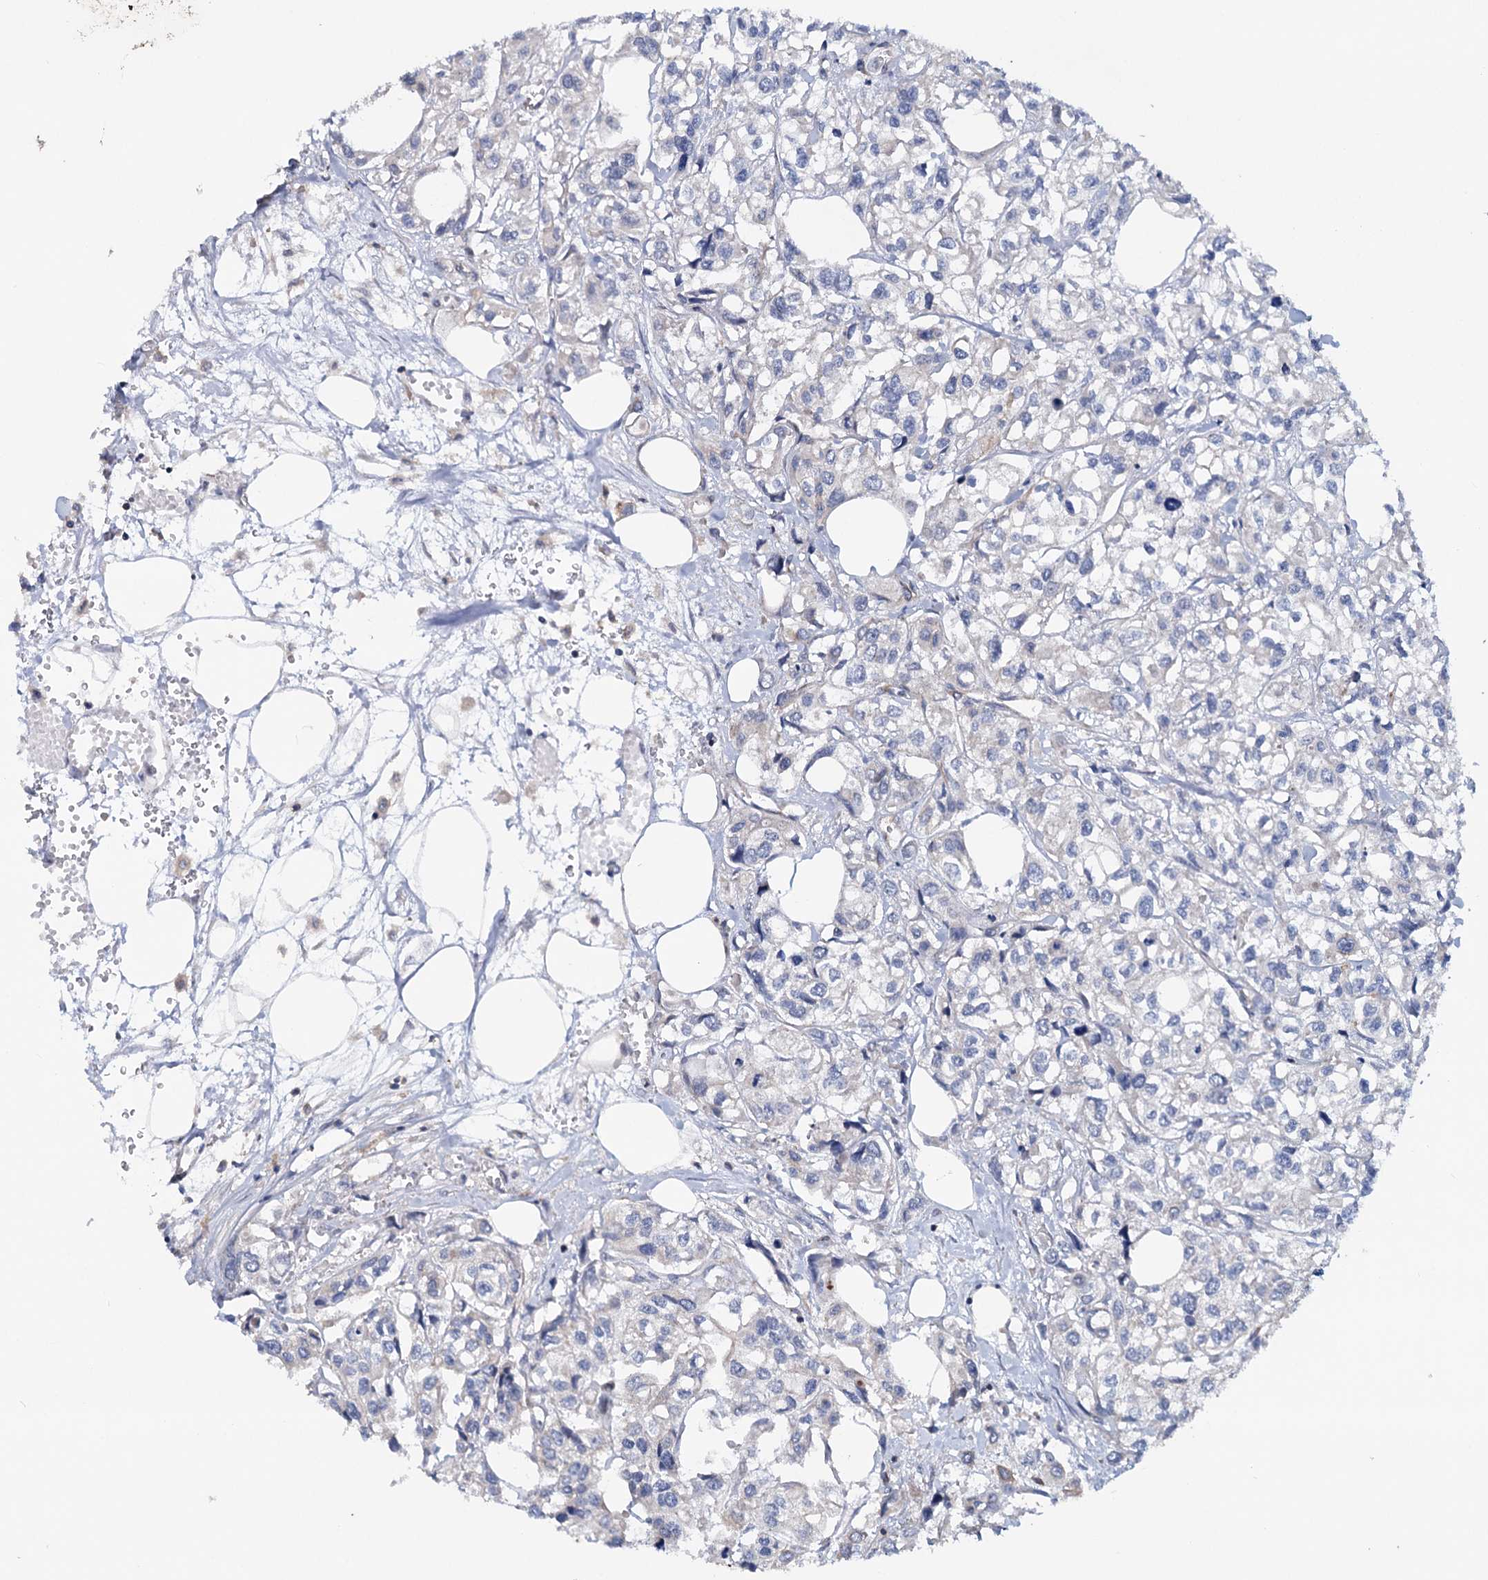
{"staining": {"intensity": "negative", "quantity": "none", "location": "none"}, "tissue": "urothelial cancer", "cell_type": "Tumor cells", "image_type": "cancer", "snomed": [{"axis": "morphology", "description": "Urothelial carcinoma, High grade"}, {"axis": "topography", "description": "Urinary bladder"}], "caption": "Immunohistochemical staining of urothelial cancer reveals no significant staining in tumor cells.", "gene": "LRCH4", "patient": {"sex": "male", "age": 67}}